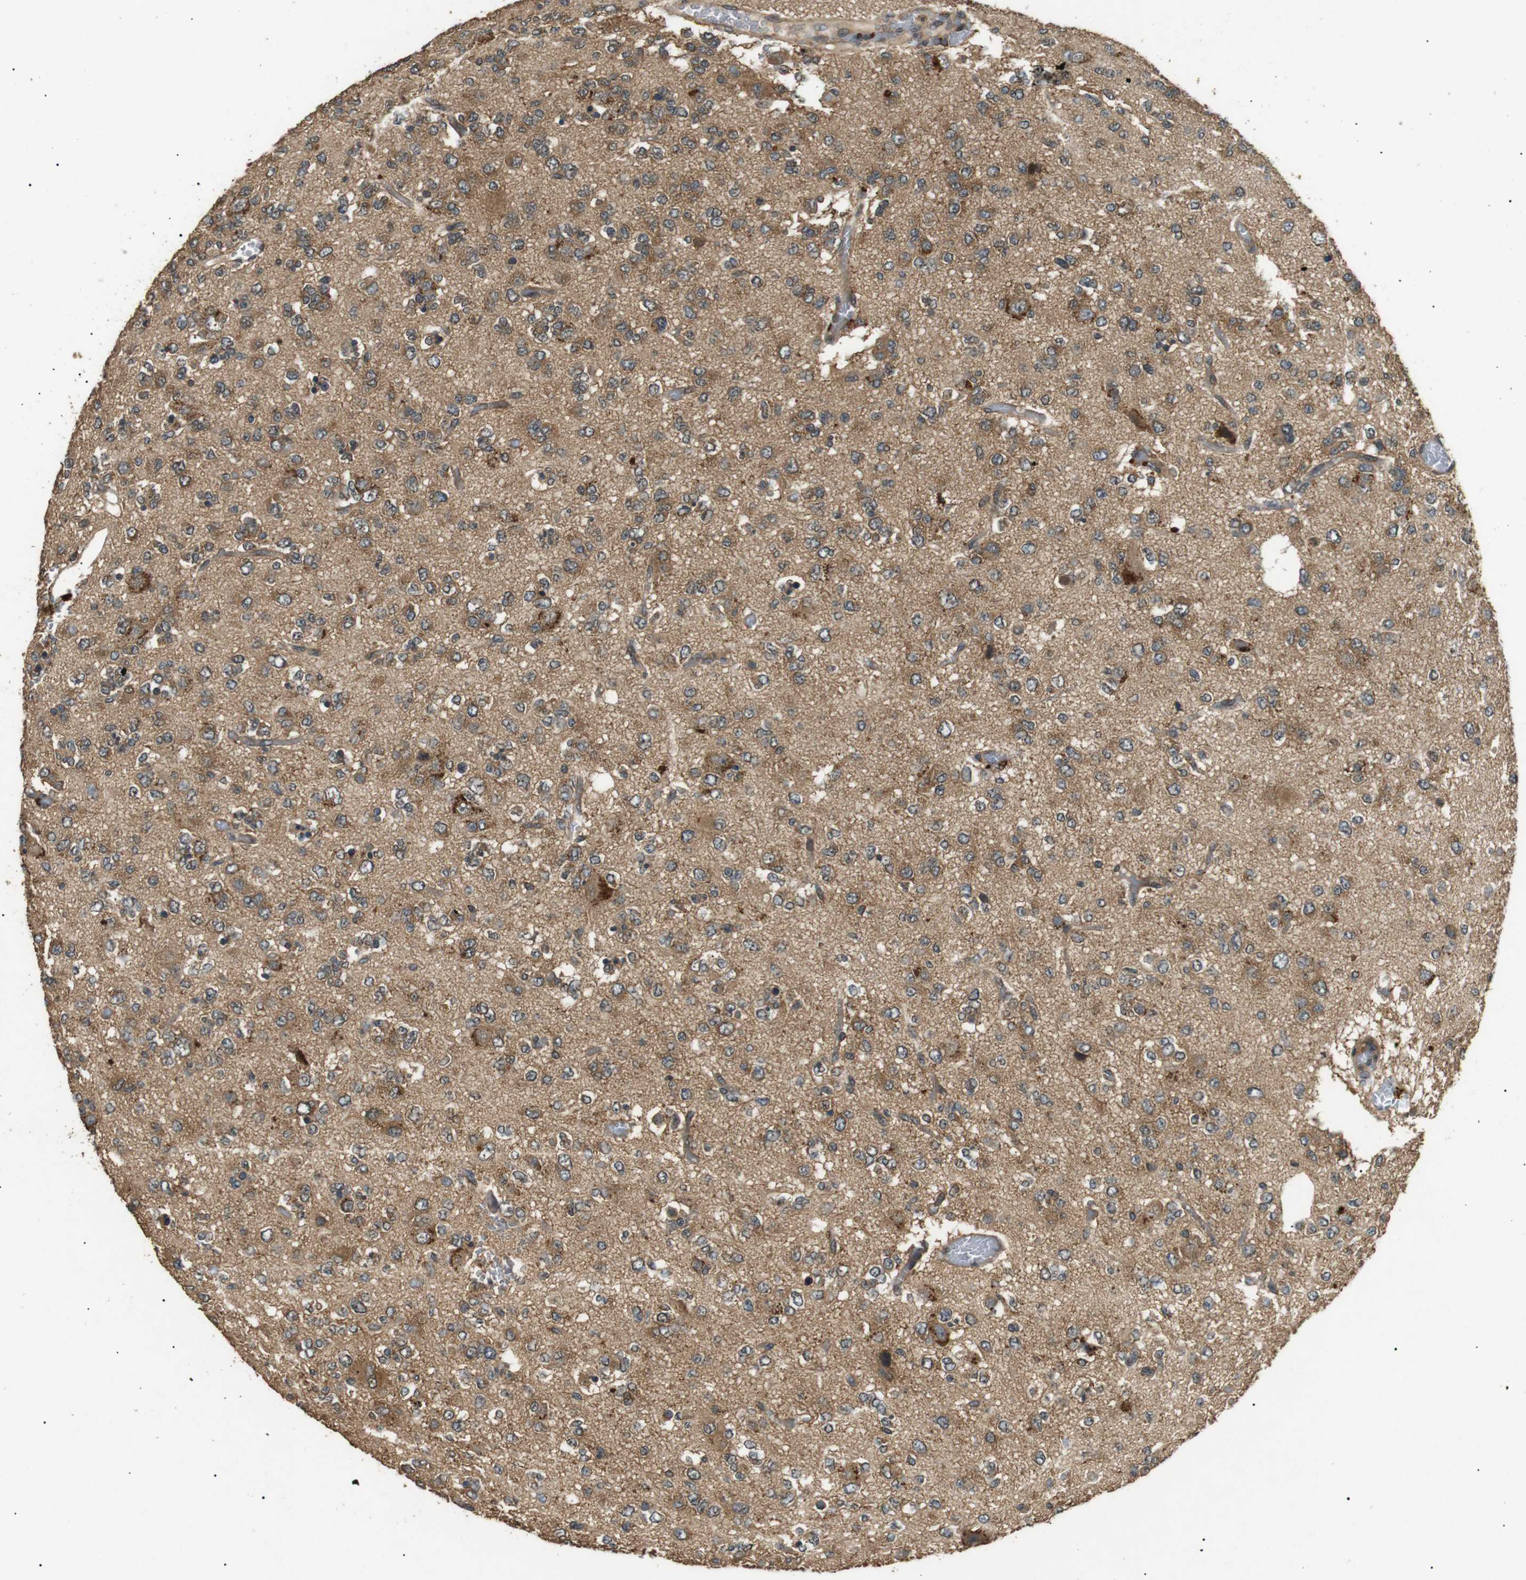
{"staining": {"intensity": "moderate", "quantity": ">75%", "location": "cytoplasmic/membranous"}, "tissue": "glioma", "cell_type": "Tumor cells", "image_type": "cancer", "snomed": [{"axis": "morphology", "description": "Glioma, malignant, Low grade"}, {"axis": "topography", "description": "Brain"}], "caption": "Malignant glioma (low-grade) was stained to show a protein in brown. There is medium levels of moderate cytoplasmic/membranous staining in about >75% of tumor cells. (IHC, brightfield microscopy, high magnification).", "gene": "TBC1D15", "patient": {"sex": "male", "age": 38}}